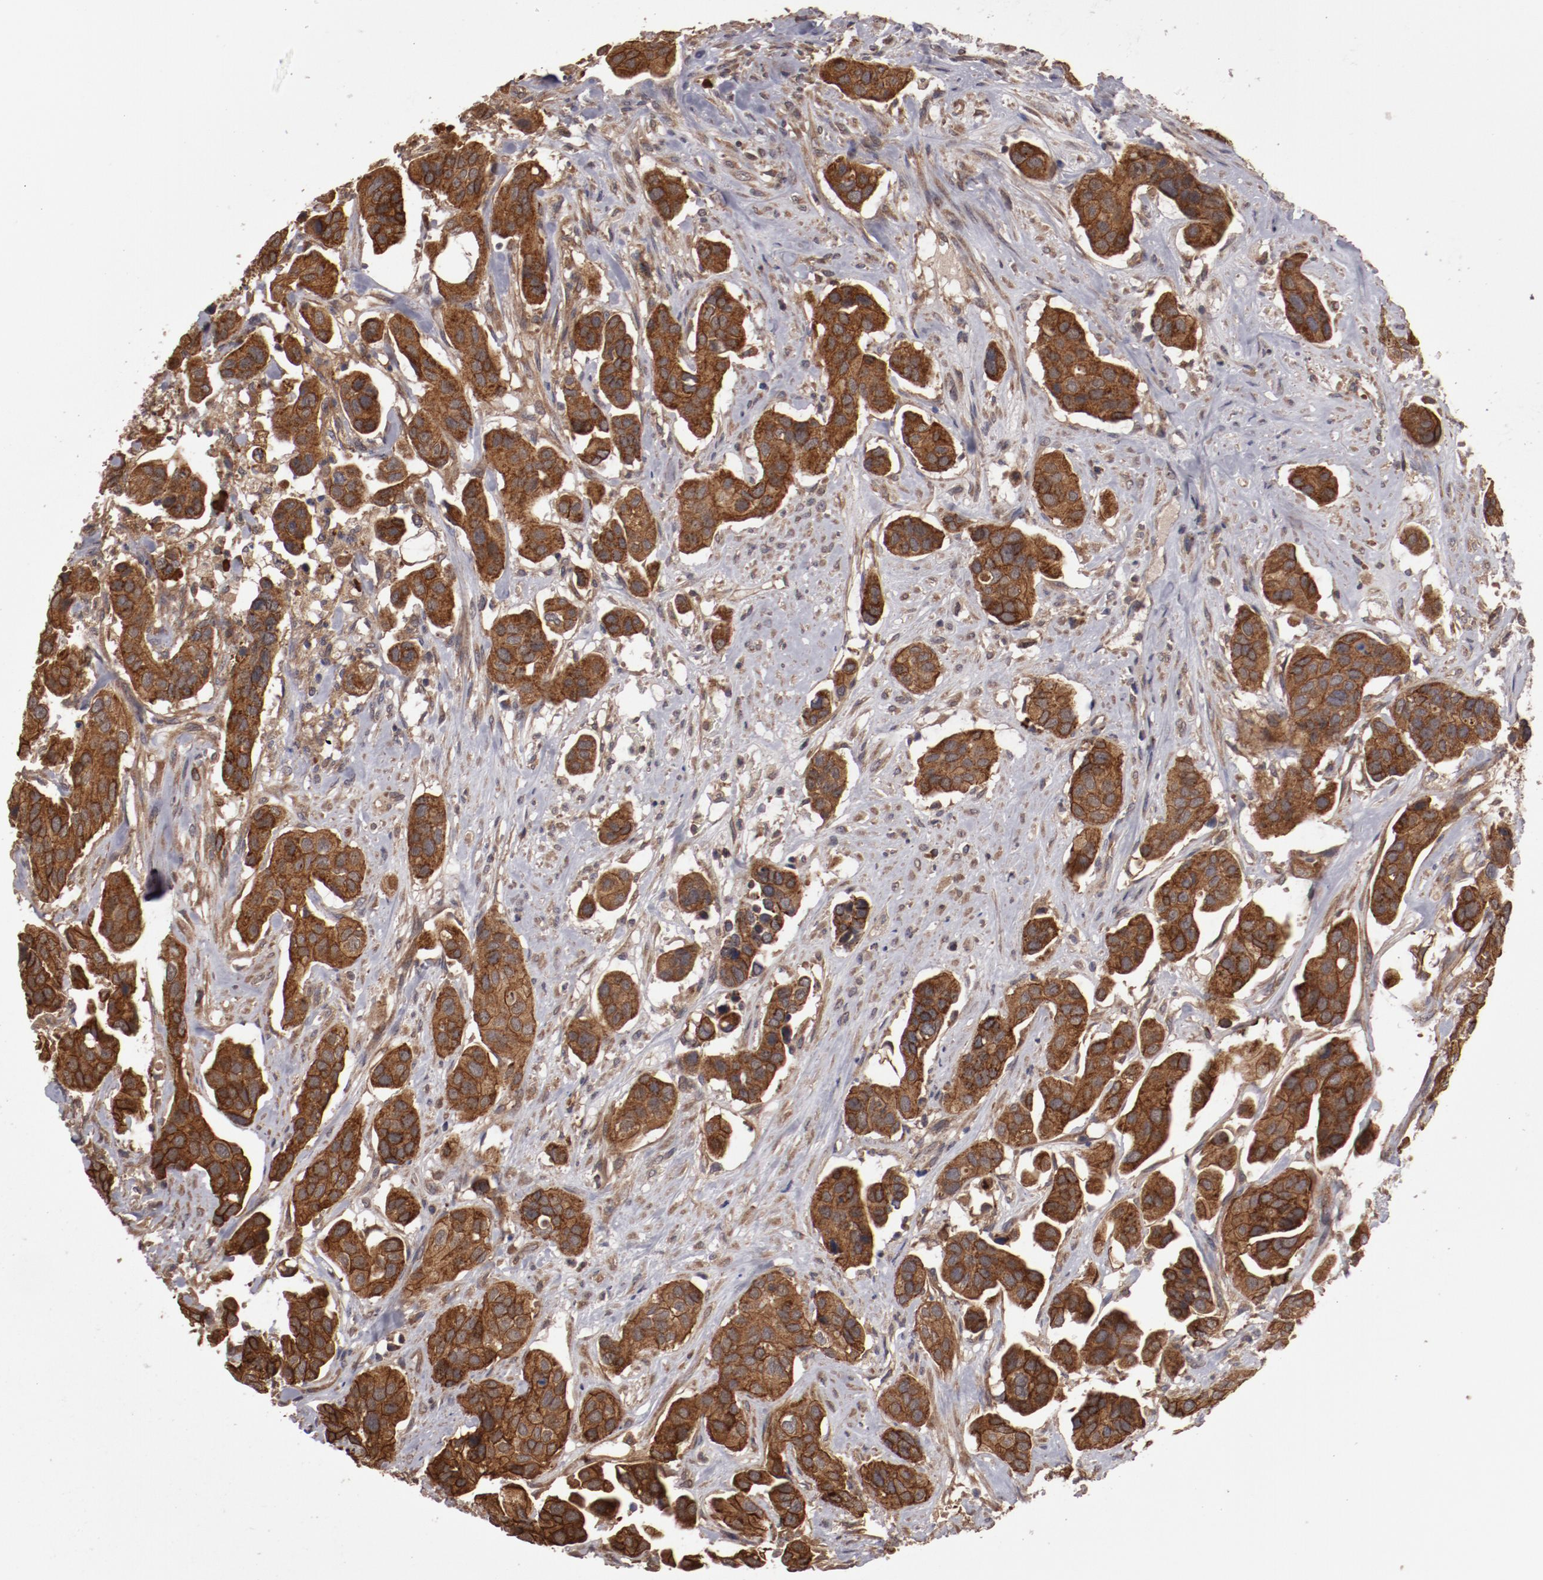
{"staining": {"intensity": "moderate", "quantity": ">75%", "location": "cytoplasmic/membranous"}, "tissue": "urothelial cancer", "cell_type": "Tumor cells", "image_type": "cancer", "snomed": [{"axis": "morphology", "description": "Adenocarcinoma, NOS"}, {"axis": "topography", "description": "Urinary bladder"}], "caption": "Moderate cytoplasmic/membranous staining for a protein is present in approximately >75% of tumor cells of adenocarcinoma using immunohistochemistry (IHC).", "gene": "RPS6KA6", "patient": {"sex": "male", "age": 61}}